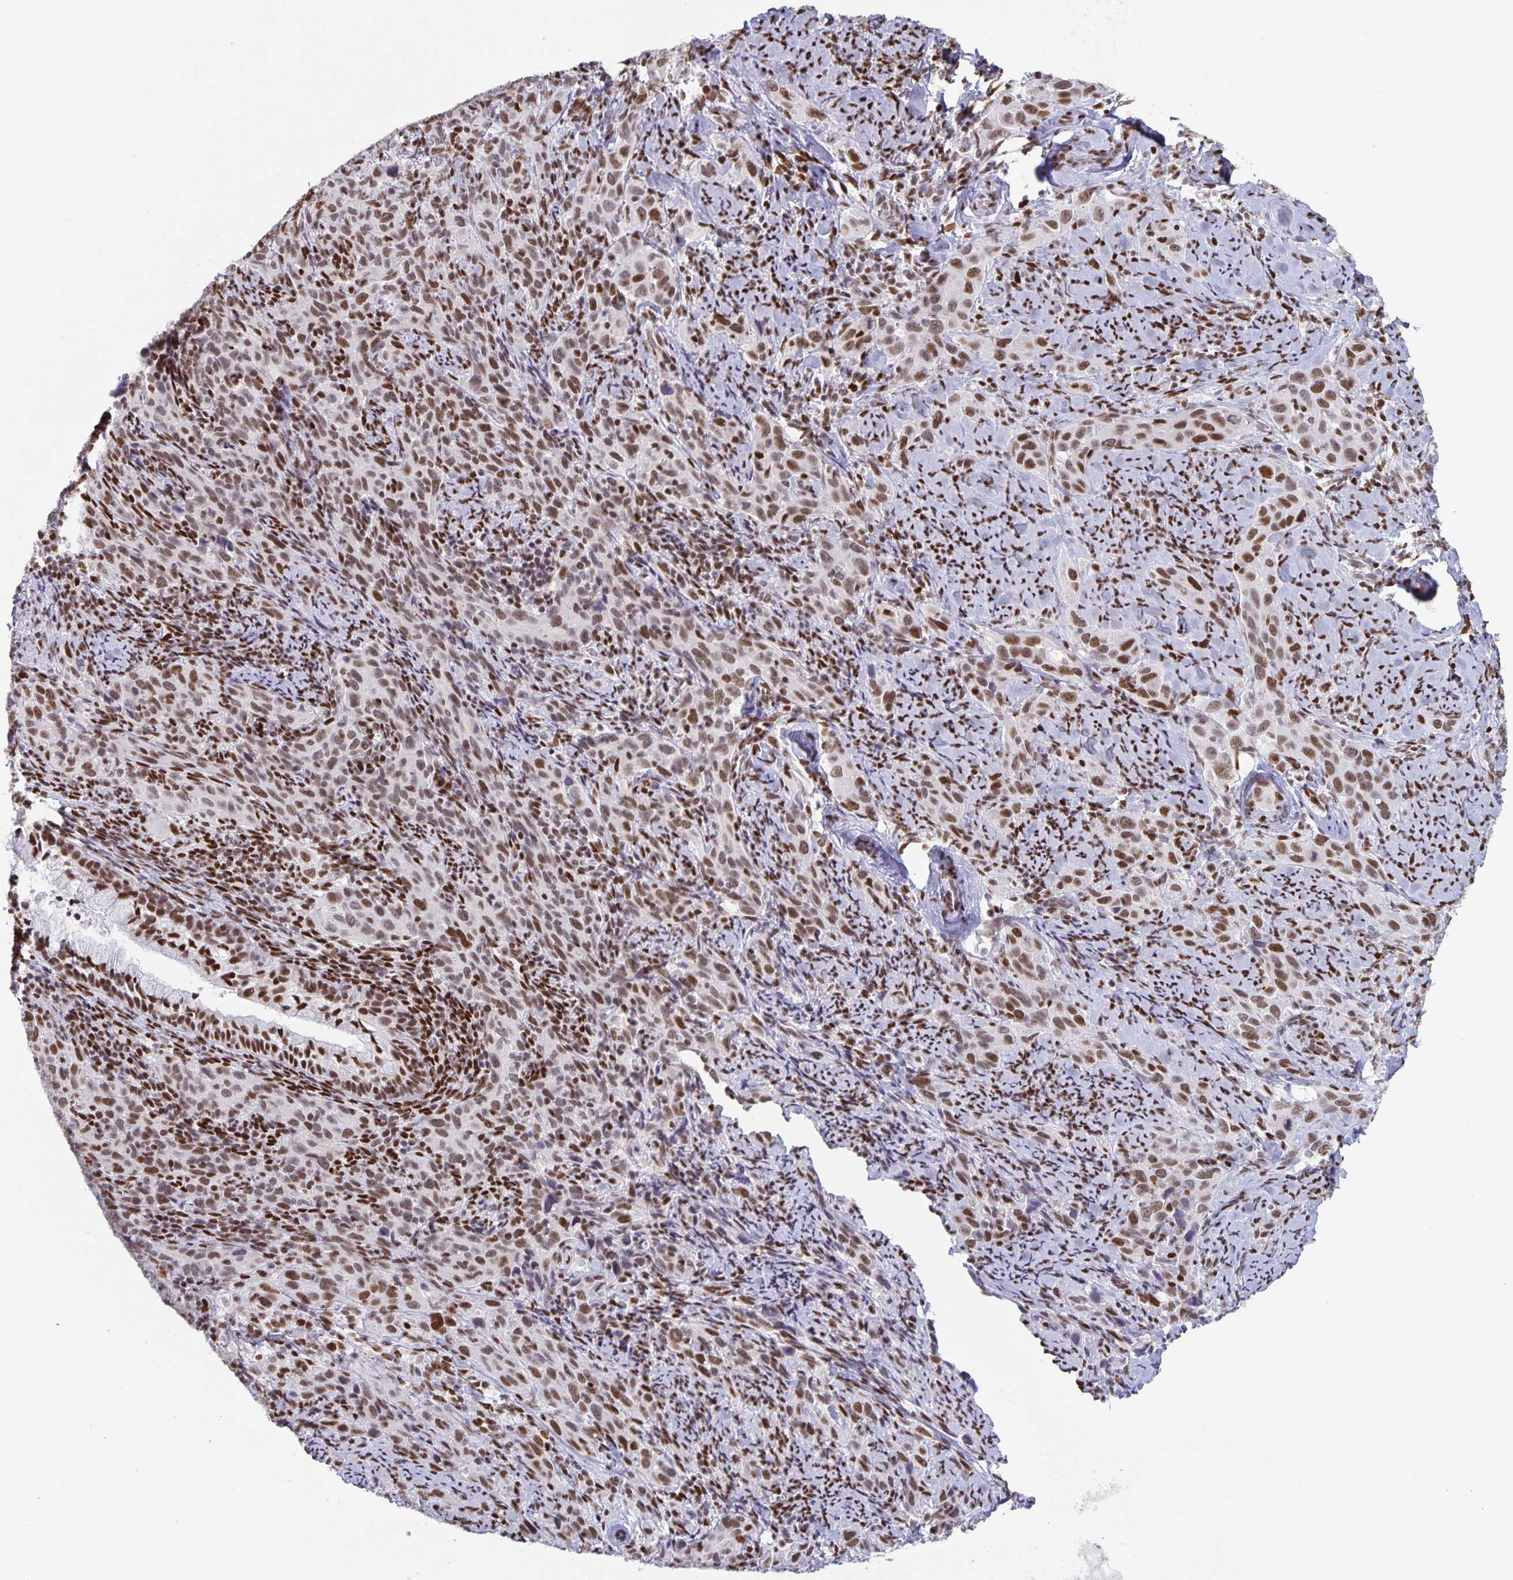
{"staining": {"intensity": "moderate", "quantity": ">75%", "location": "nuclear"}, "tissue": "cervical cancer", "cell_type": "Tumor cells", "image_type": "cancer", "snomed": [{"axis": "morphology", "description": "Squamous cell carcinoma, NOS"}, {"axis": "topography", "description": "Cervix"}], "caption": "Immunohistochemistry (IHC) image of human squamous cell carcinoma (cervical) stained for a protein (brown), which shows medium levels of moderate nuclear positivity in approximately >75% of tumor cells.", "gene": "JUND", "patient": {"sex": "female", "age": 51}}